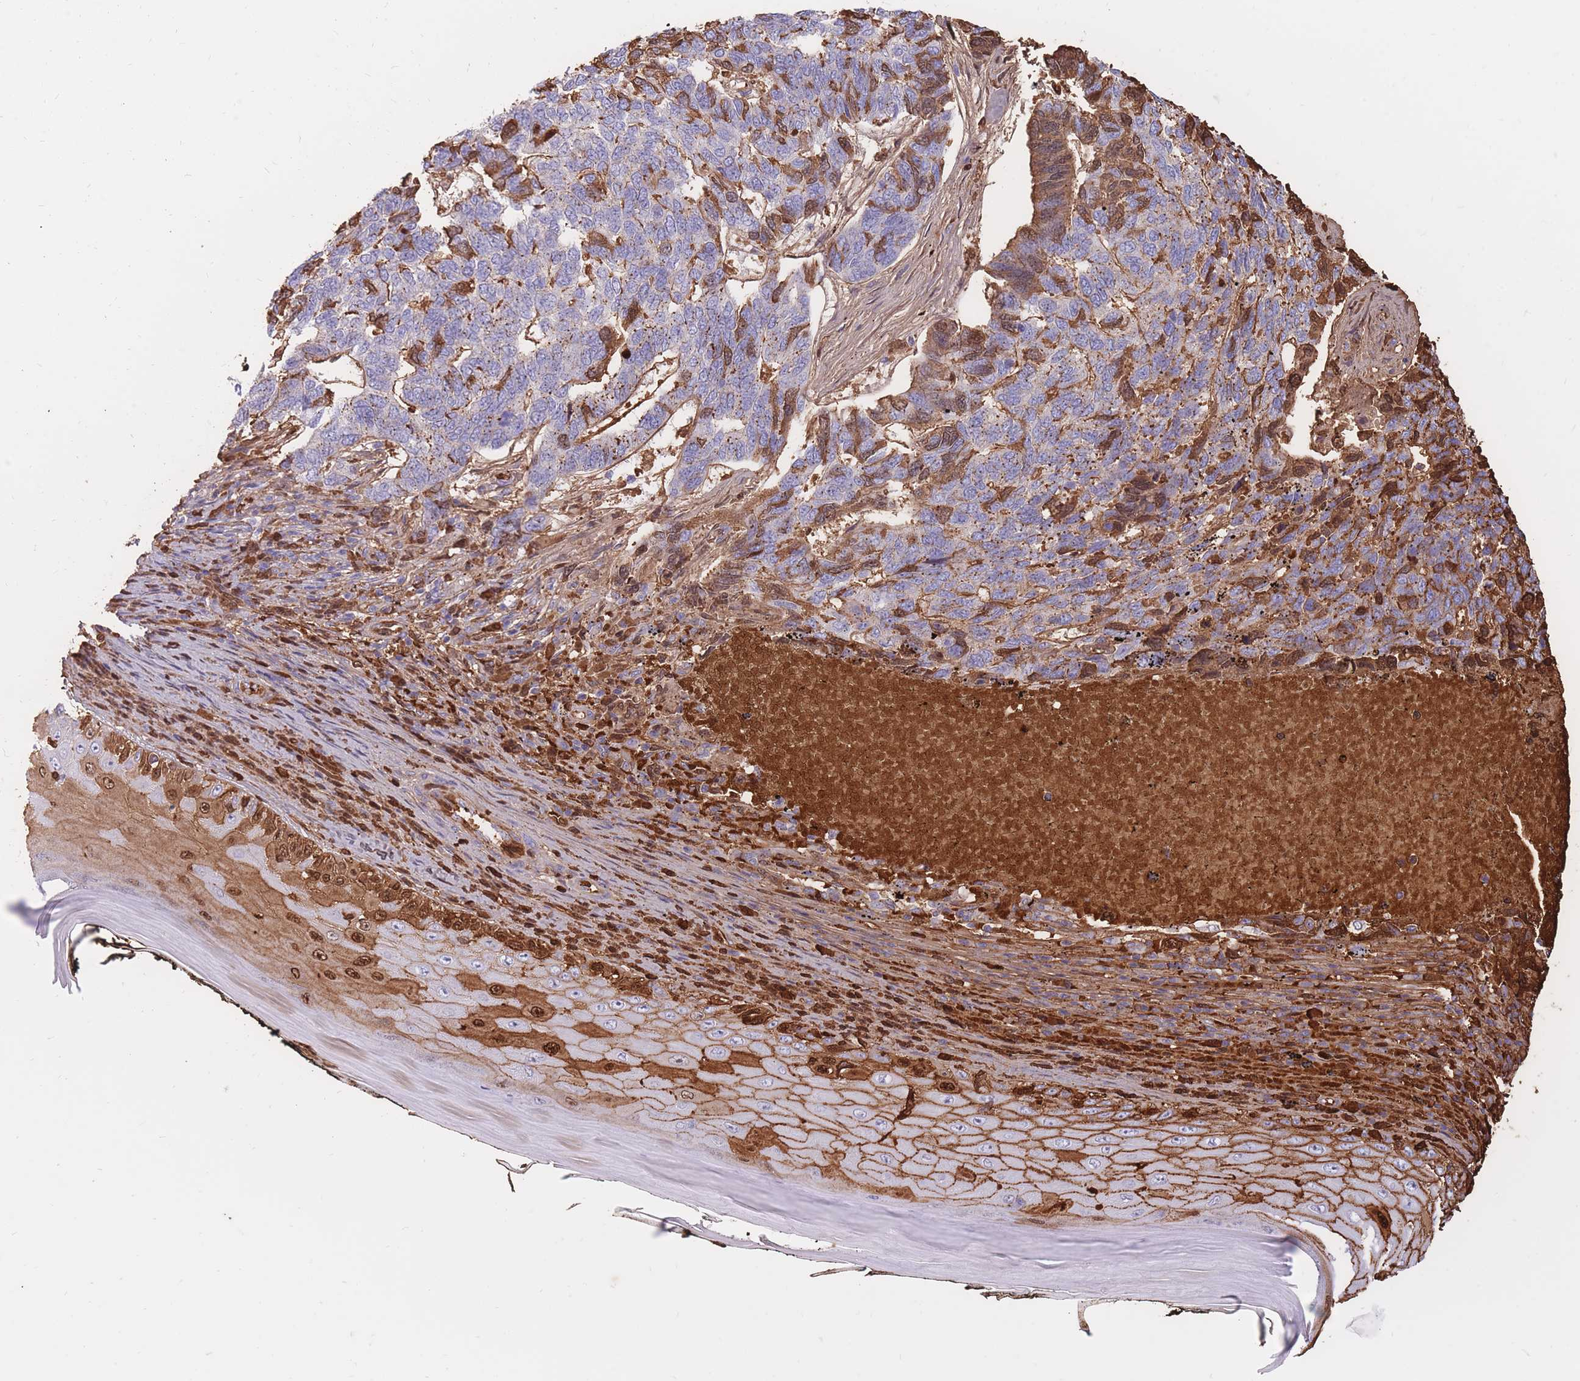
{"staining": {"intensity": "strong", "quantity": "<25%", "location": "cytoplasmic/membranous"}, "tissue": "skin cancer", "cell_type": "Tumor cells", "image_type": "cancer", "snomed": [{"axis": "morphology", "description": "Basal cell carcinoma"}, {"axis": "topography", "description": "Skin"}], "caption": "Immunohistochemistry histopathology image of neoplastic tissue: human skin cancer (basal cell carcinoma) stained using immunohistochemistry (IHC) demonstrates medium levels of strong protein expression localized specifically in the cytoplasmic/membranous of tumor cells, appearing as a cytoplasmic/membranous brown color.", "gene": "ATP10D", "patient": {"sex": "female", "age": 65}}